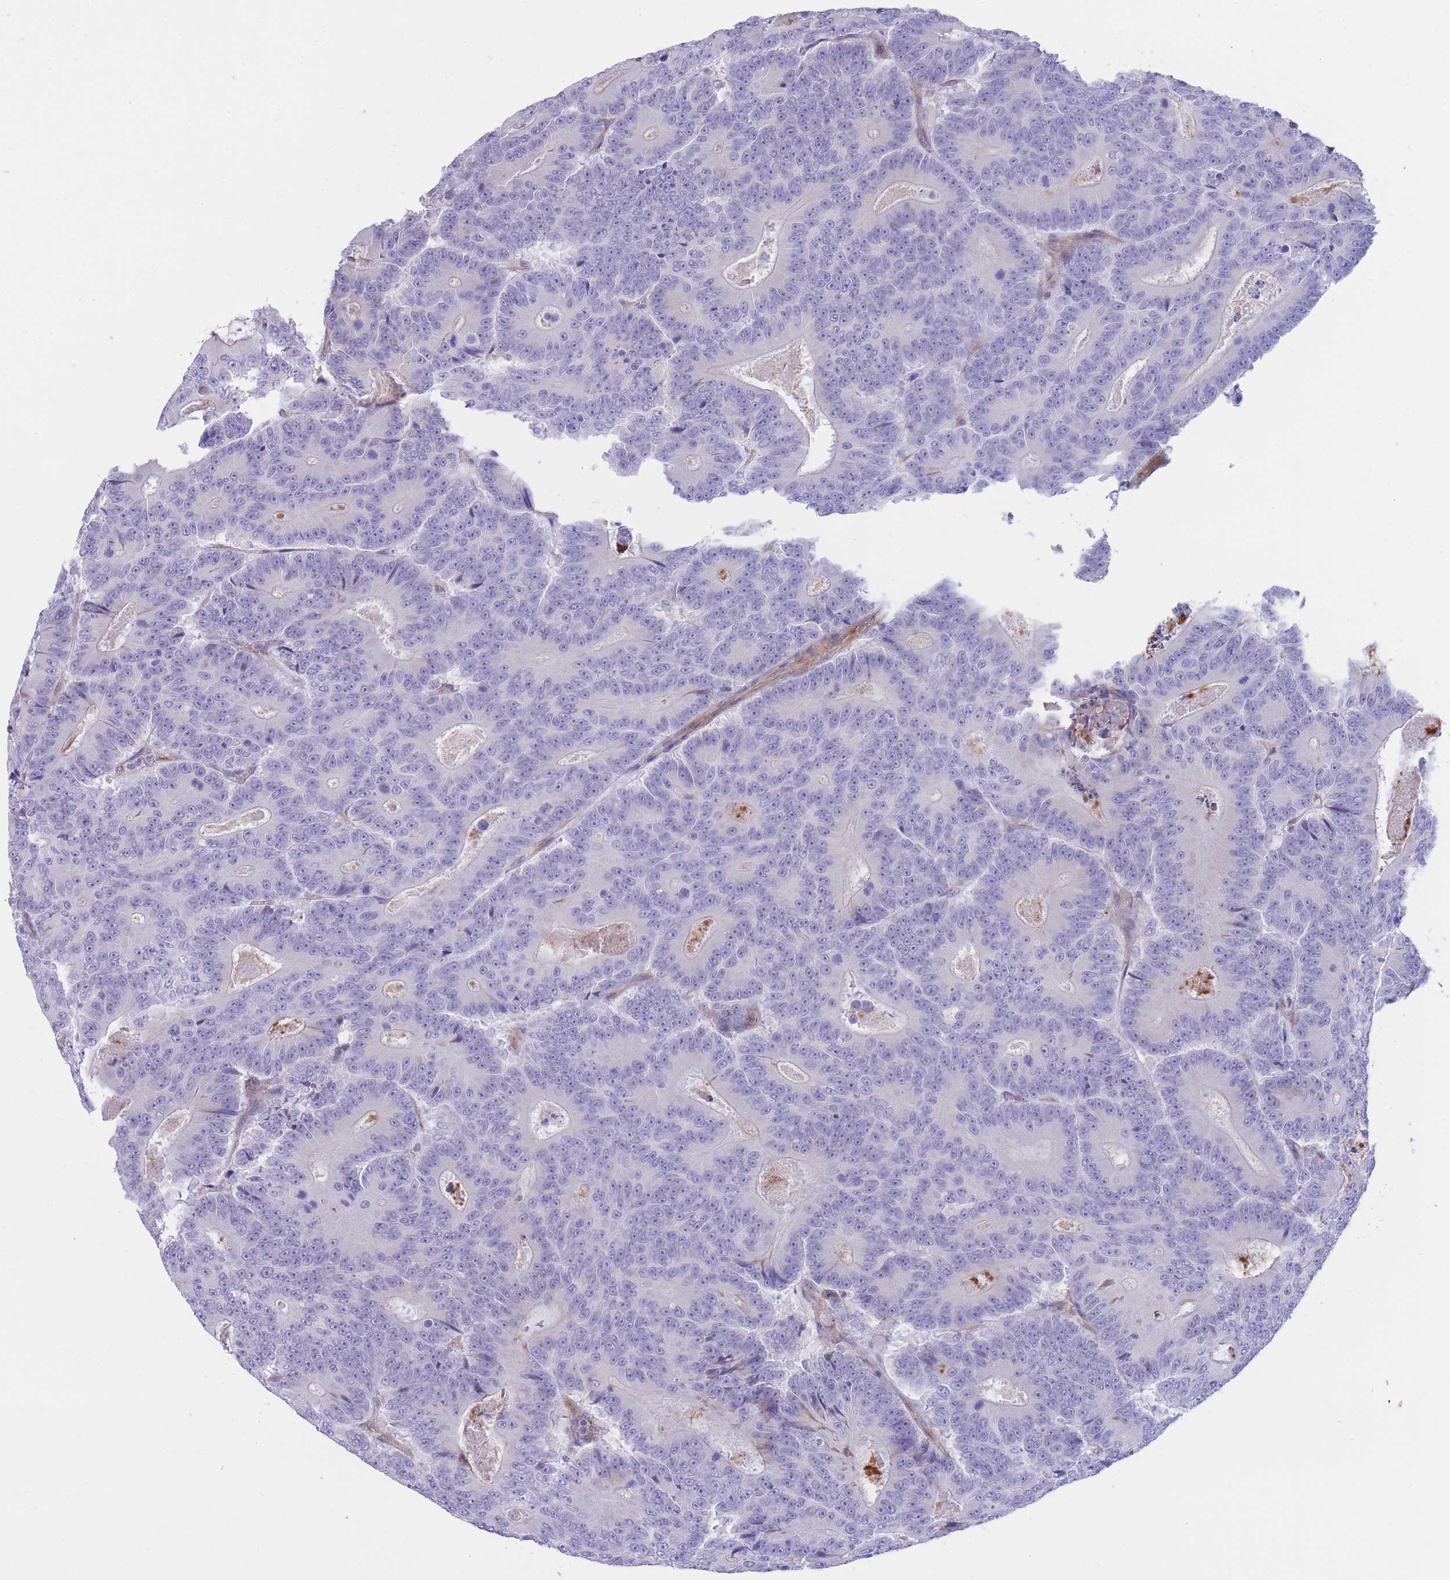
{"staining": {"intensity": "negative", "quantity": "none", "location": "none"}, "tissue": "colorectal cancer", "cell_type": "Tumor cells", "image_type": "cancer", "snomed": [{"axis": "morphology", "description": "Adenocarcinoma, NOS"}, {"axis": "topography", "description": "Colon"}], "caption": "This is an immunohistochemistry micrograph of human adenocarcinoma (colorectal). There is no positivity in tumor cells.", "gene": "DET1", "patient": {"sex": "male", "age": 83}}